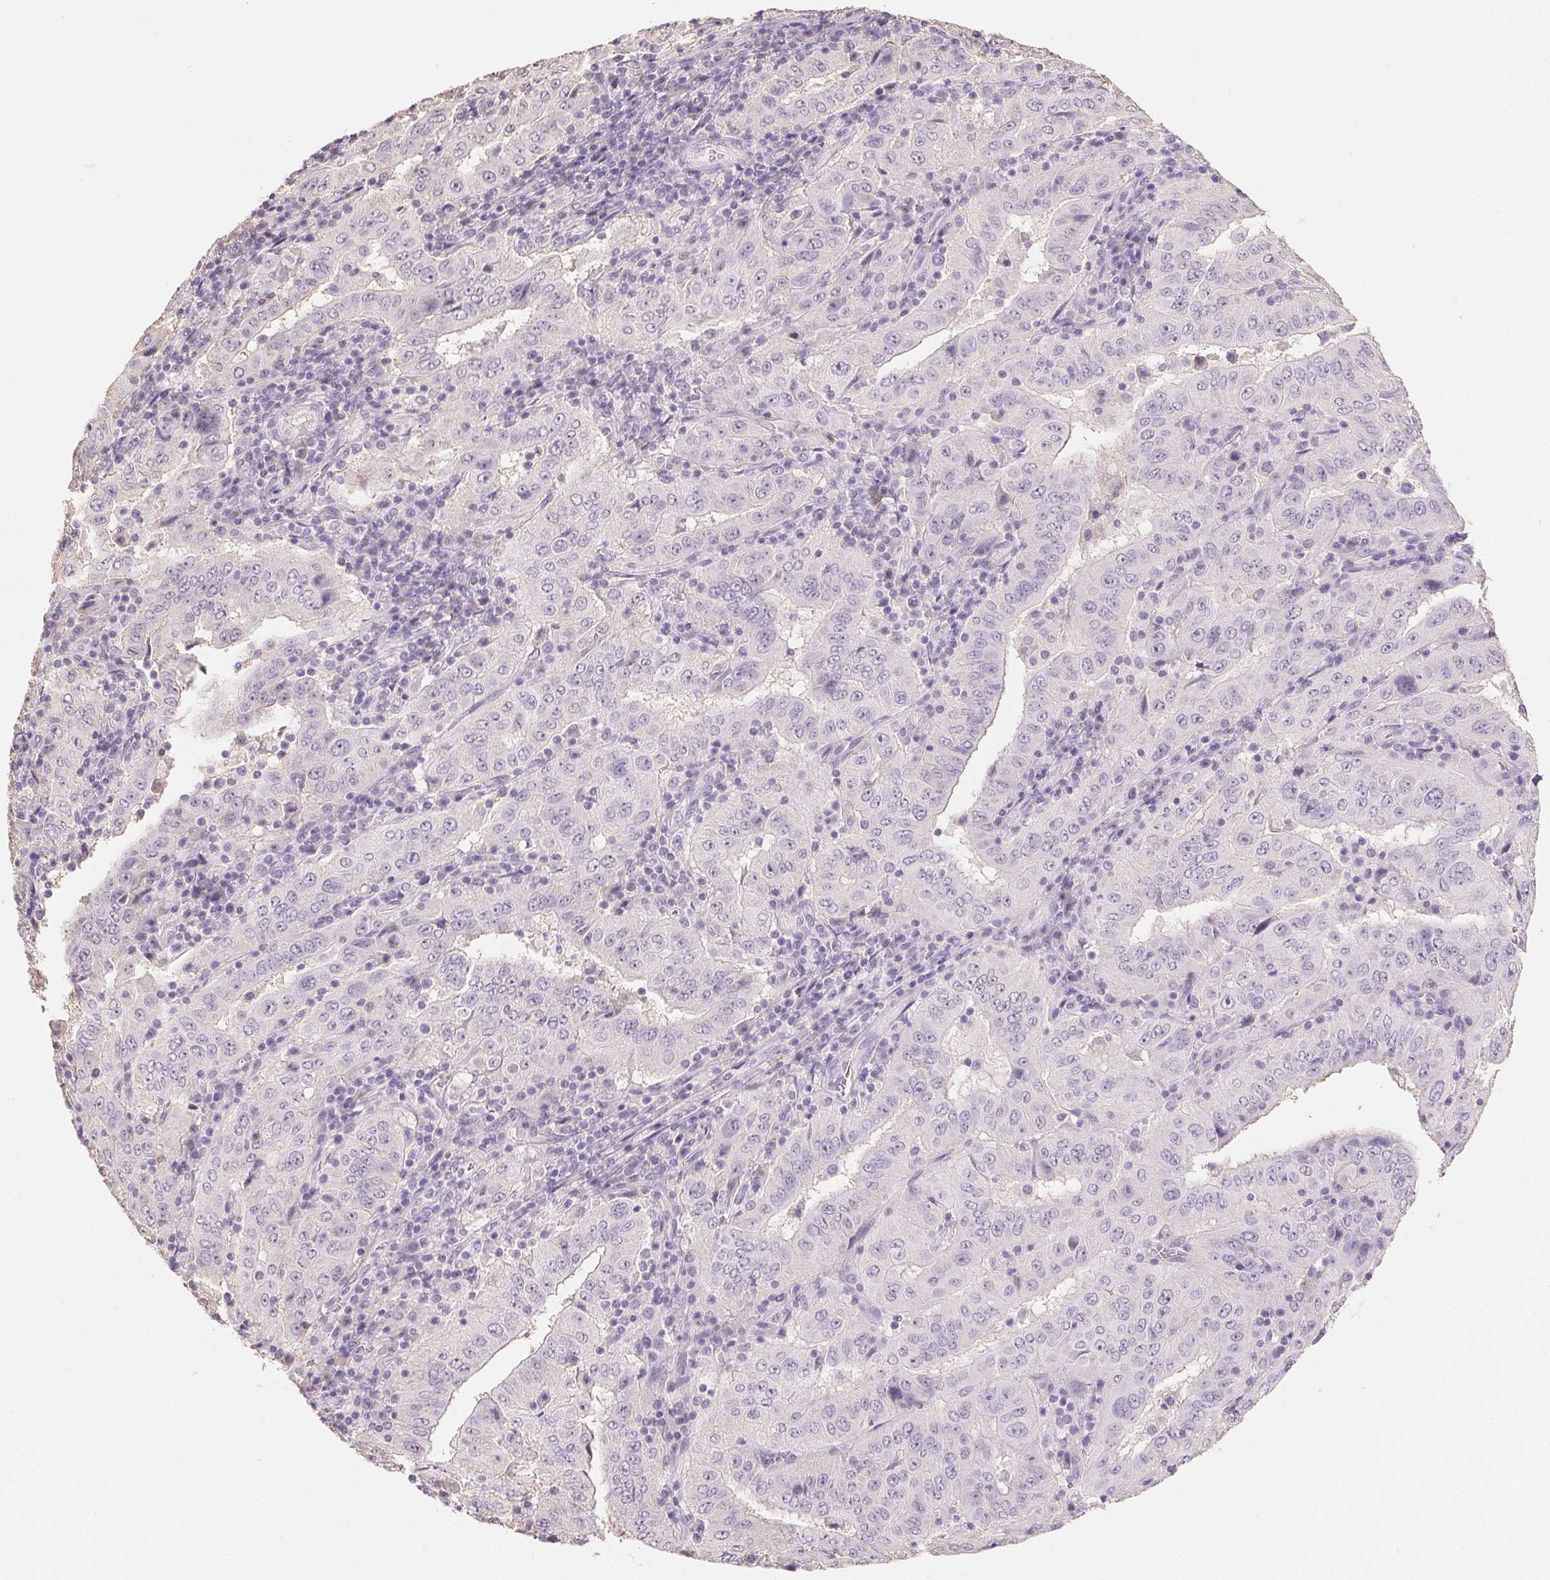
{"staining": {"intensity": "negative", "quantity": "none", "location": "none"}, "tissue": "pancreatic cancer", "cell_type": "Tumor cells", "image_type": "cancer", "snomed": [{"axis": "morphology", "description": "Adenocarcinoma, NOS"}, {"axis": "topography", "description": "Pancreas"}], "caption": "Immunohistochemistry photomicrograph of neoplastic tissue: human pancreatic cancer (adenocarcinoma) stained with DAB (3,3'-diaminobenzidine) shows no significant protein staining in tumor cells.", "gene": "MAP7D2", "patient": {"sex": "male", "age": 63}}